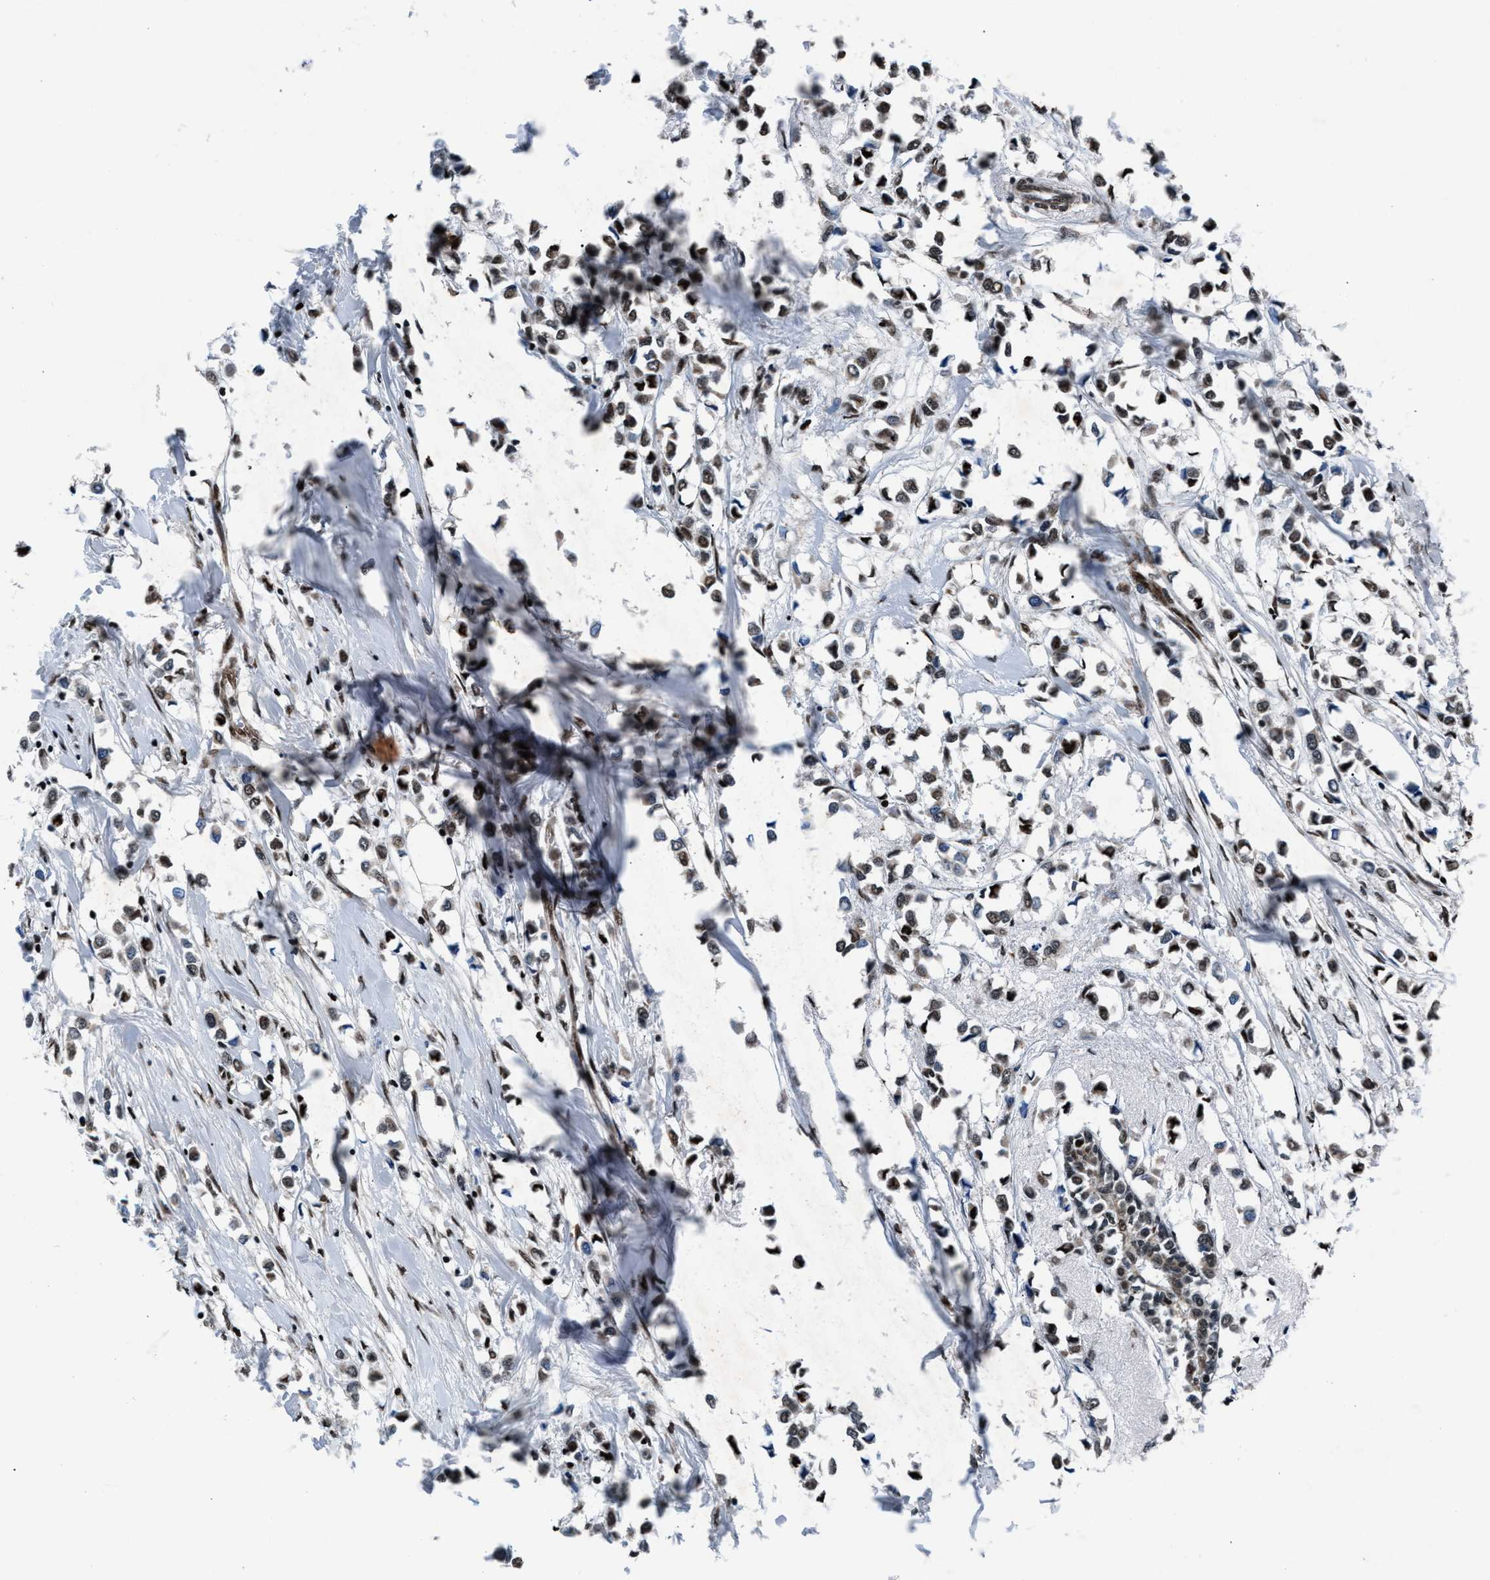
{"staining": {"intensity": "moderate", "quantity": ">75%", "location": "nuclear"}, "tissue": "breast cancer", "cell_type": "Tumor cells", "image_type": "cancer", "snomed": [{"axis": "morphology", "description": "Lobular carcinoma"}, {"axis": "topography", "description": "Breast"}], "caption": "An IHC image of neoplastic tissue is shown. Protein staining in brown labels moderate nuclear positivity in breast cancer within tumor cells.", "gene": "PRRC2B", "patient": {"sex": "female", "age": 51}}